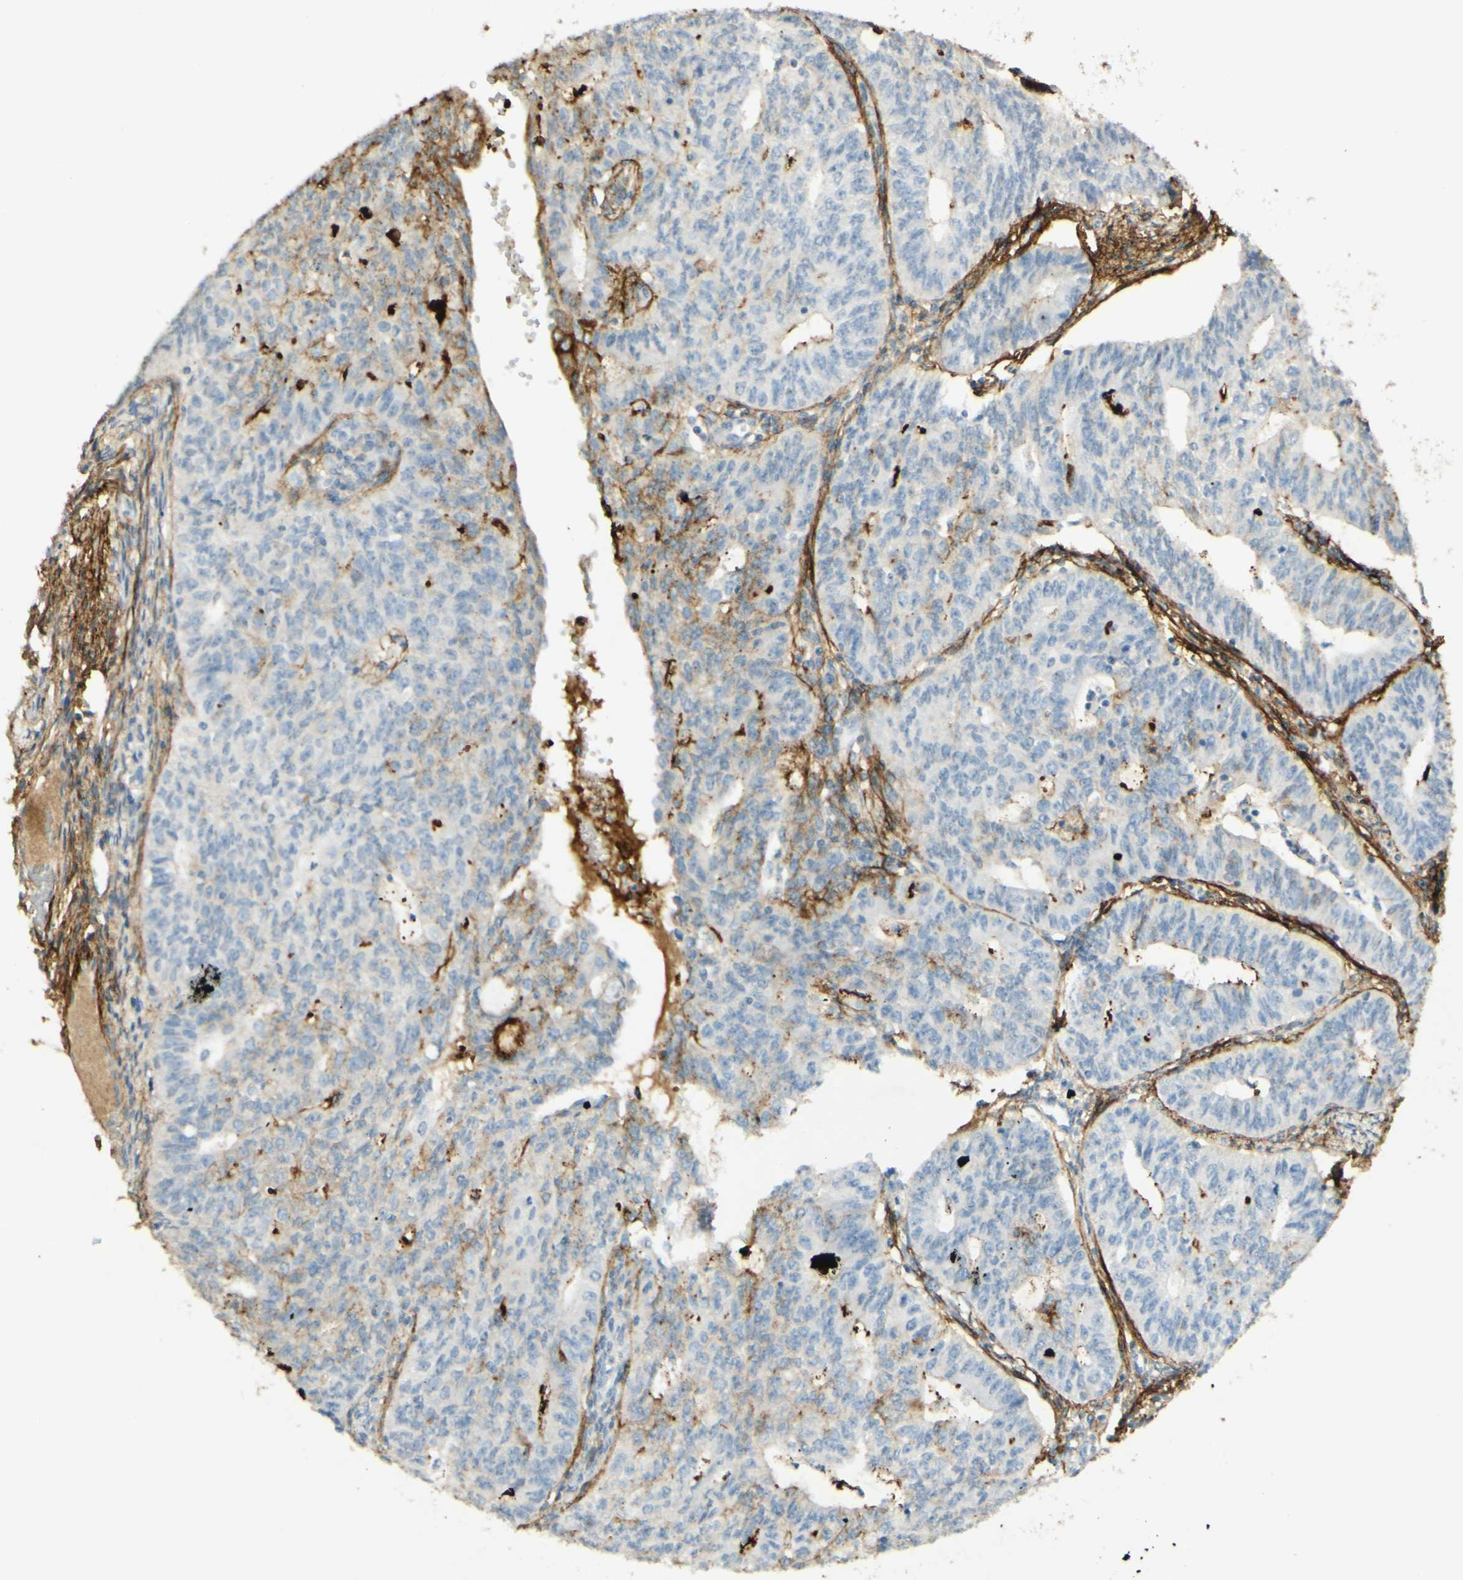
{"staining": {"intensity": "moderate", "quantity": "<25%", "location": "cytoplasmic/membranous"}, "tissue": "endometrial cancer", "cell_type": "Tumor cells", "image_type": "cancer", "snomed": [{"axis": "morphology", "description": "Adenocarcinoma, NOS"}, {"axis": "topography", "description": "Endometrium"}], "caption": "Adenocarcinoma (endometrial) stained with a protein marker reveals moderate staining in tumor cells.", "gene": "TNN", "patient": {"sex": "female", "age": 32}}